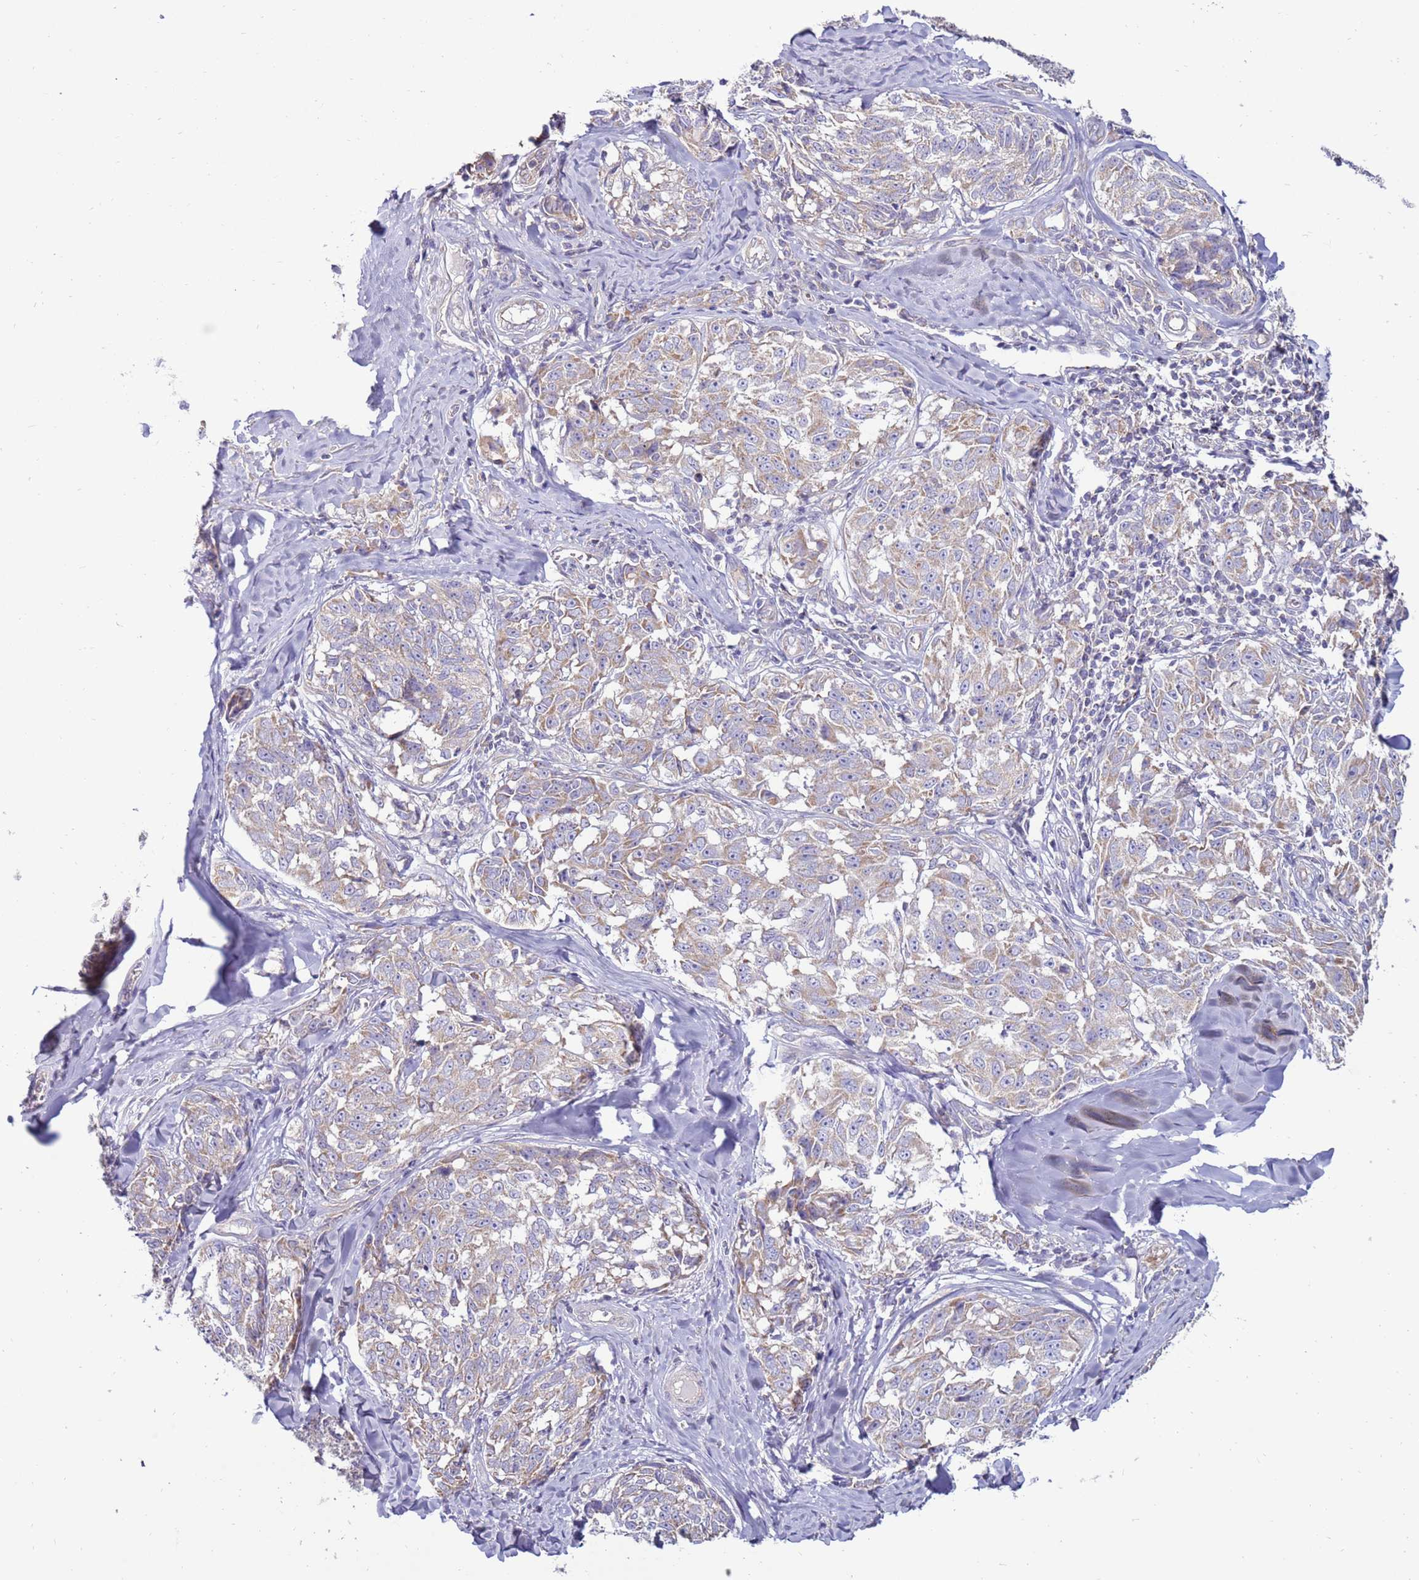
{"staining": {"intensity": "weak", "quantity": "25%-75%", "location": "cytoplasmic/membranous"}, "tissue": "melanoma", "cell_type": "Tumor cells", "image_type": "cancer", "snomed": [{"axis": "morphology", "description": "Normal tissue, NOS"}, {"axis": "morphology", "description": "Malignant melanoma, NOS"}, {"axis": "topography", "description": "Skin"}], "caption": "Protein expression analysis of melanoma shows weak cytoplasmic/membranous positivity in approximately 25%-75% of tumor cells.", "gene": "TRAPPC4", "patient": {"sex": "female", "age": 64}}